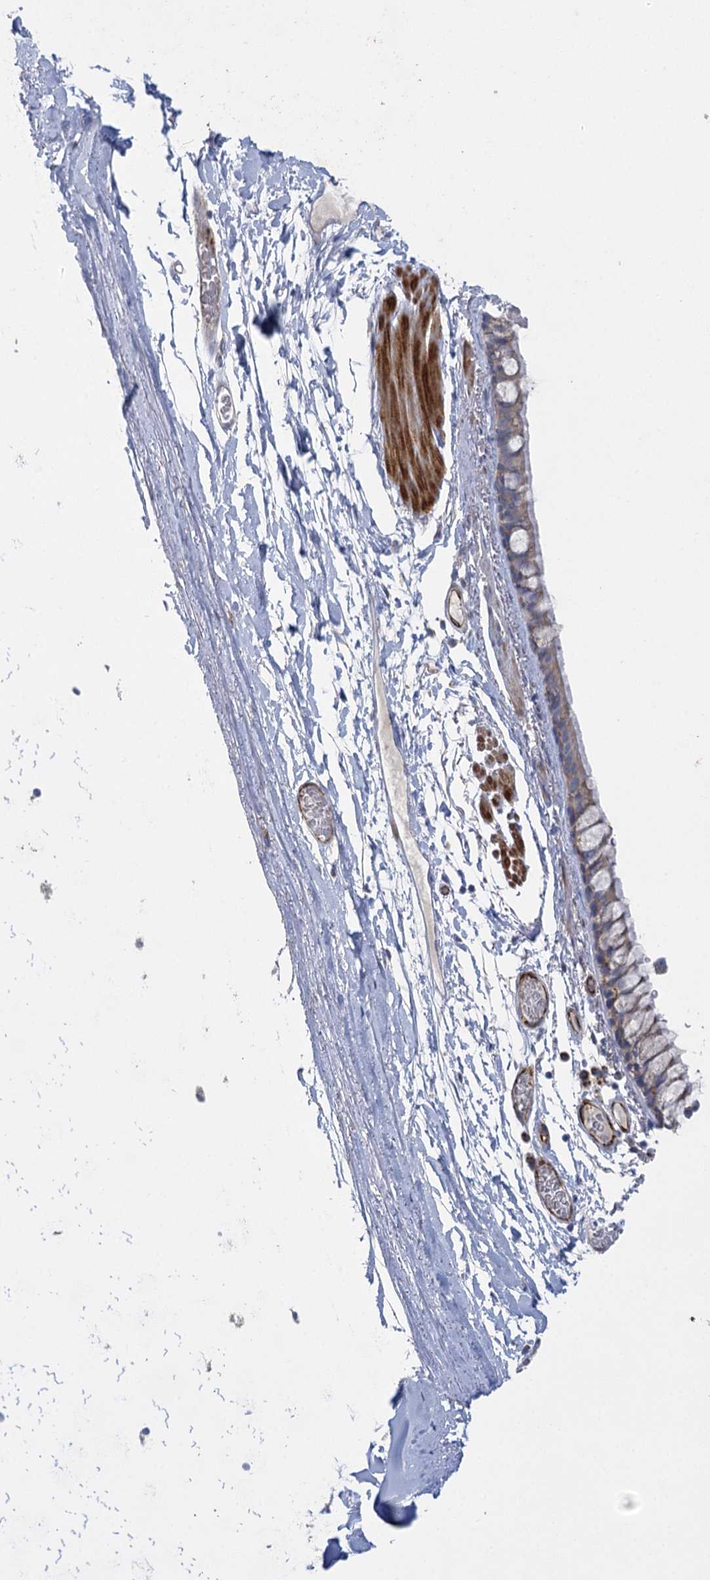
{"staining": {"intensity": "moderate", "quantity": ">75%", "location": "cytoplasmic/membranous"}, "tissue": "bronchus", "cell_type": "Respiratory epithelial cells", "image_type": "normal", "snomed": [{"axis": "morphology", "description": "Normal tissue, NOS"}, {"axis": "topography", "description": "Cartilage tissue"}], "caption": "Immunohistochemistry (IHC) image of normal bronchus stained for a protein (brown), which demonstrates medium levels of moderate cytoplasmic/membranous expression in about >75% of respiratory epithelial cells.", "gene": "DHTKD1", "patient": {"sex": "male", "age": 63}}